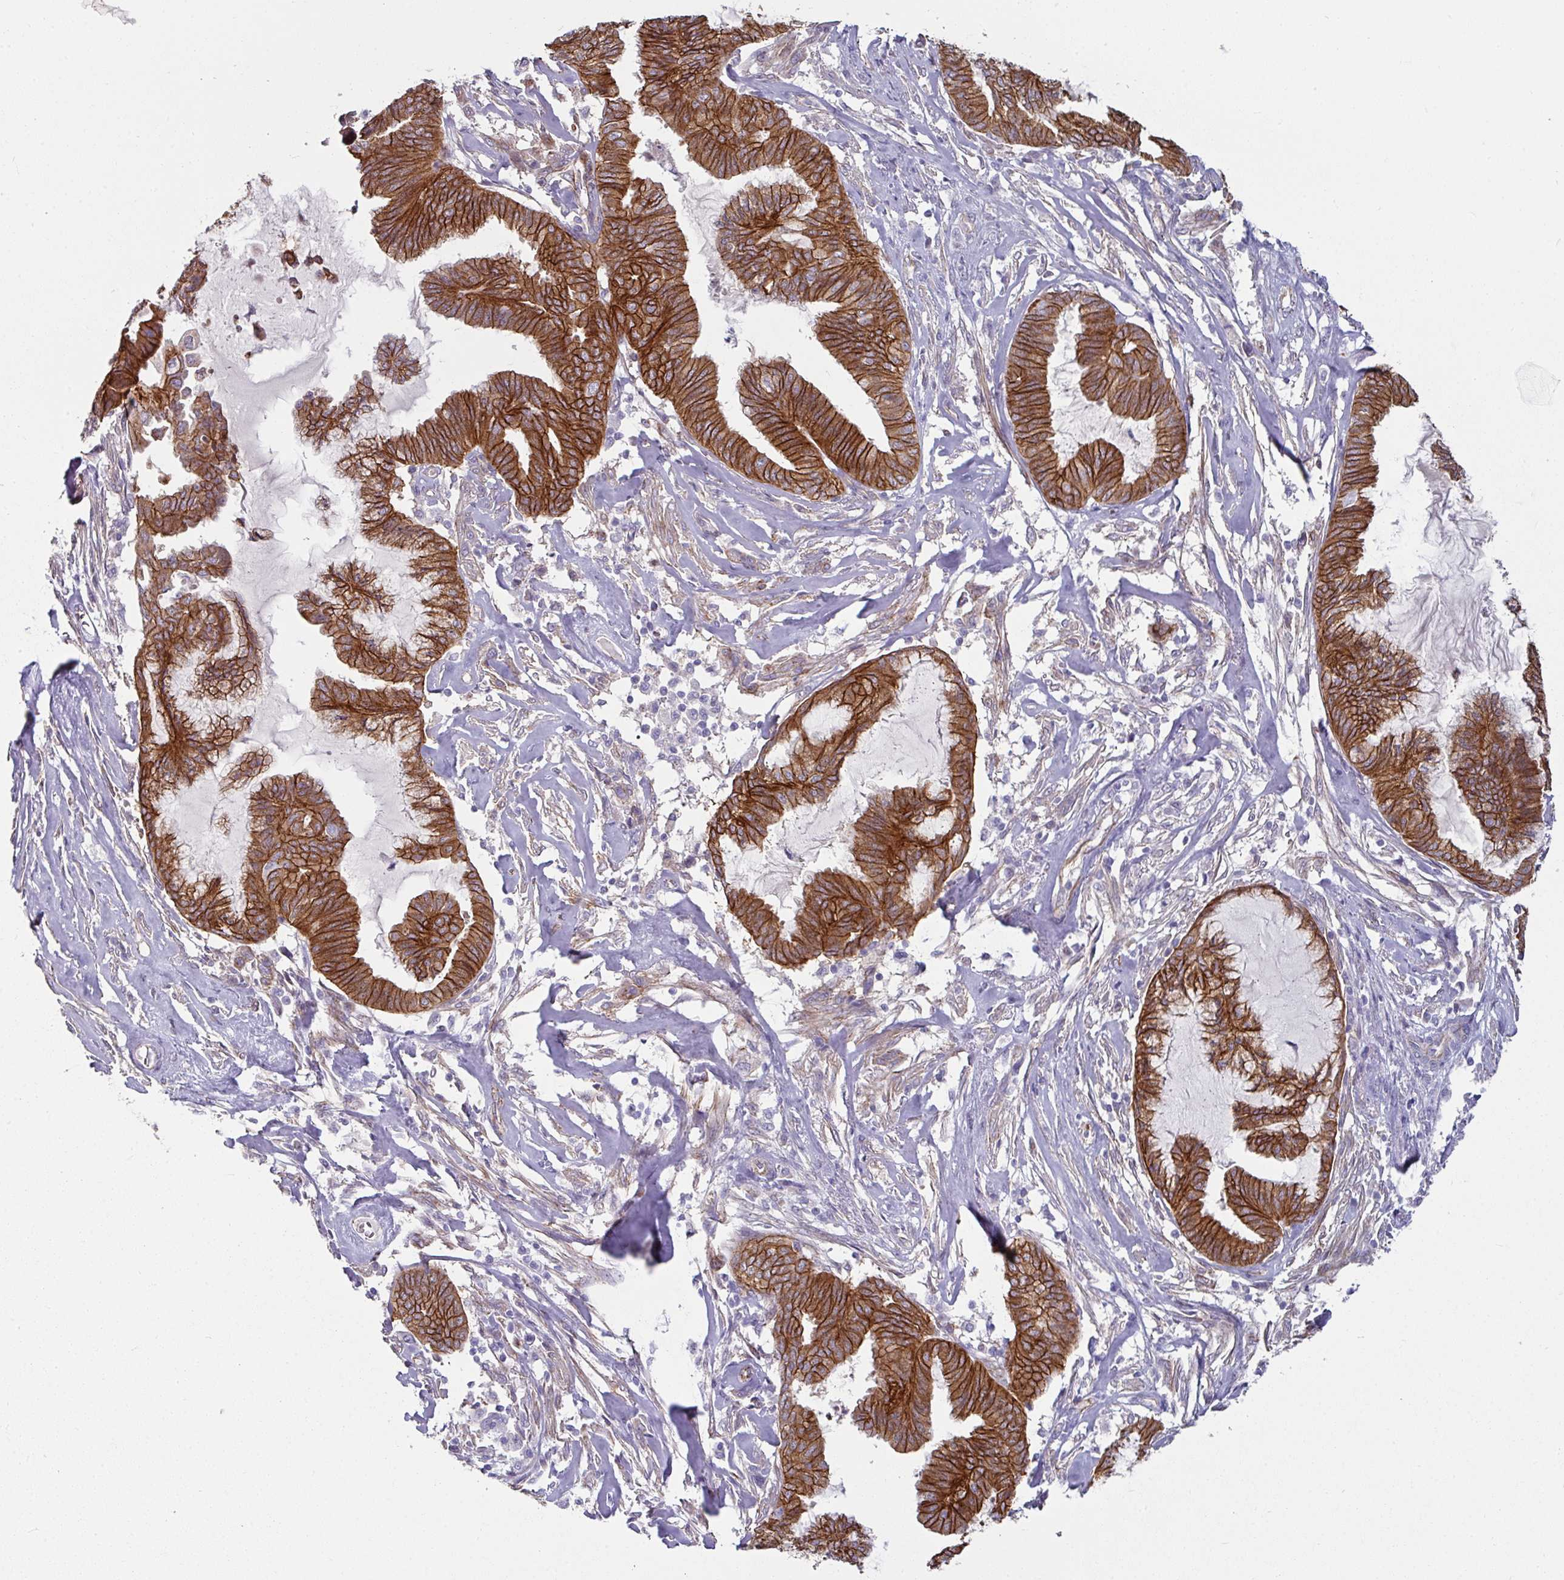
{"staining": {"intensity": "strong", "quantity": ">75%", "location": "cytoplasmic/membranous"}, "tissue": "endometrial cancer", "cell_type": "Tumor cells", "image_type": "cancer", "snomed": [{"axis": "morphology", "description": "Adenocarcinoma, NOS"}, {"axis": "topography", "description": "Endometrium"}], "caption": "Immunohistochemistry (IHC) micrograph of neoplastic tissue: human endometrial cancer (adenocarcinoma) stained using IHC displays high levels of strong protein expression localized specifically in the cytoplasmic/membranous of tumor cells, appearing as a cytoplasmic/membranous brown color.", "gene": "JUP", "patient": {"sex": "female", "age": 86}}